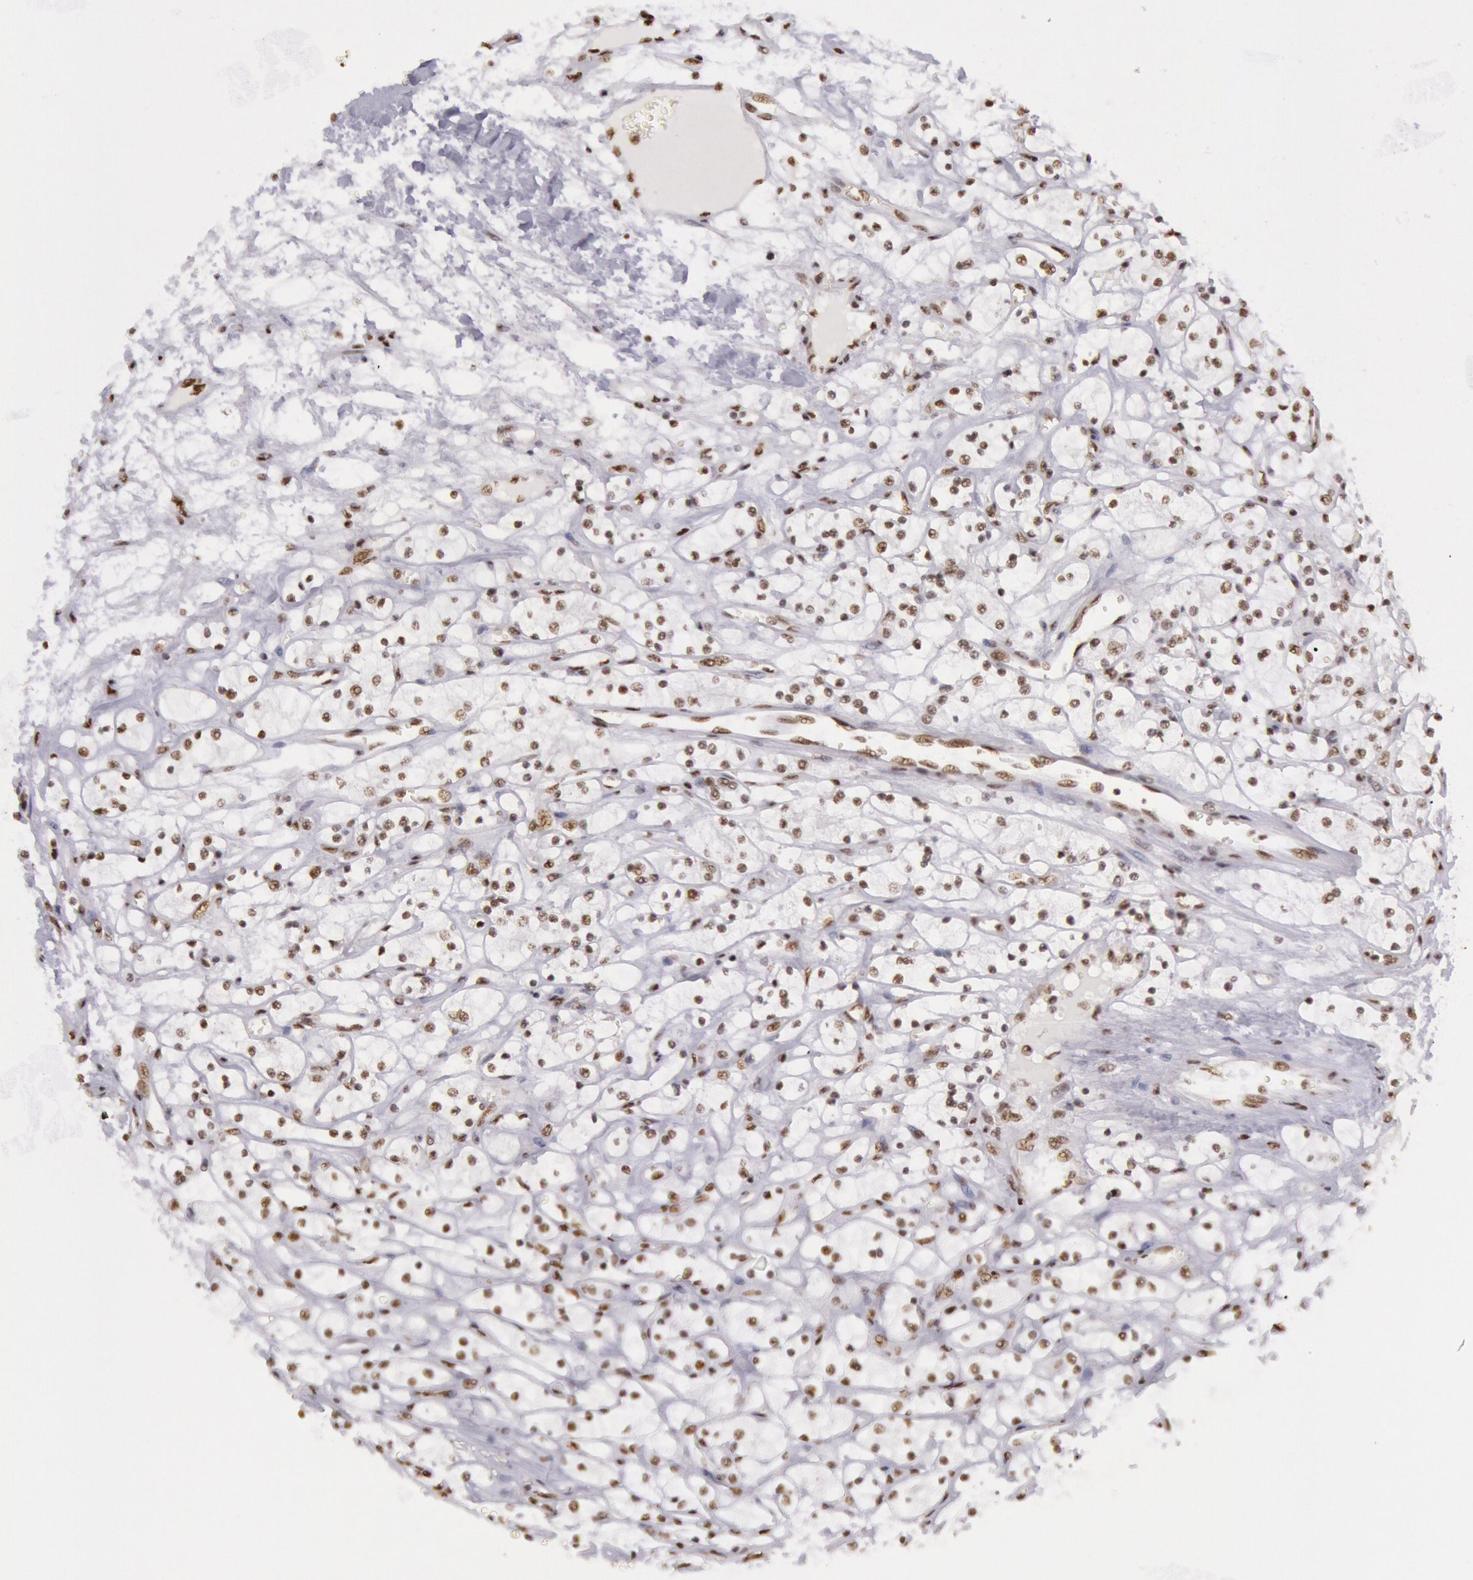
{"staining": {"intensity": "moderate", "quantity": "25%-75%", "location": "nuclear"}, "tissue": "renal cancer", "cell_type": "Tumor cells", "image_type": "cancer", "snomed": [{"axis": "morphology", "description": "Adenocarcinoma, NOS"}, {"axis": "topography", "description": "Kidney"}], "caption": "Human renal cancer (adenocarcinoma) stained for a protein (brown) reveals moderate nuclear positive staining in about 25%-75% of tumor cells.", "gene": "HNRNPH2", "patient": {"sex": "male", "age": 61}}